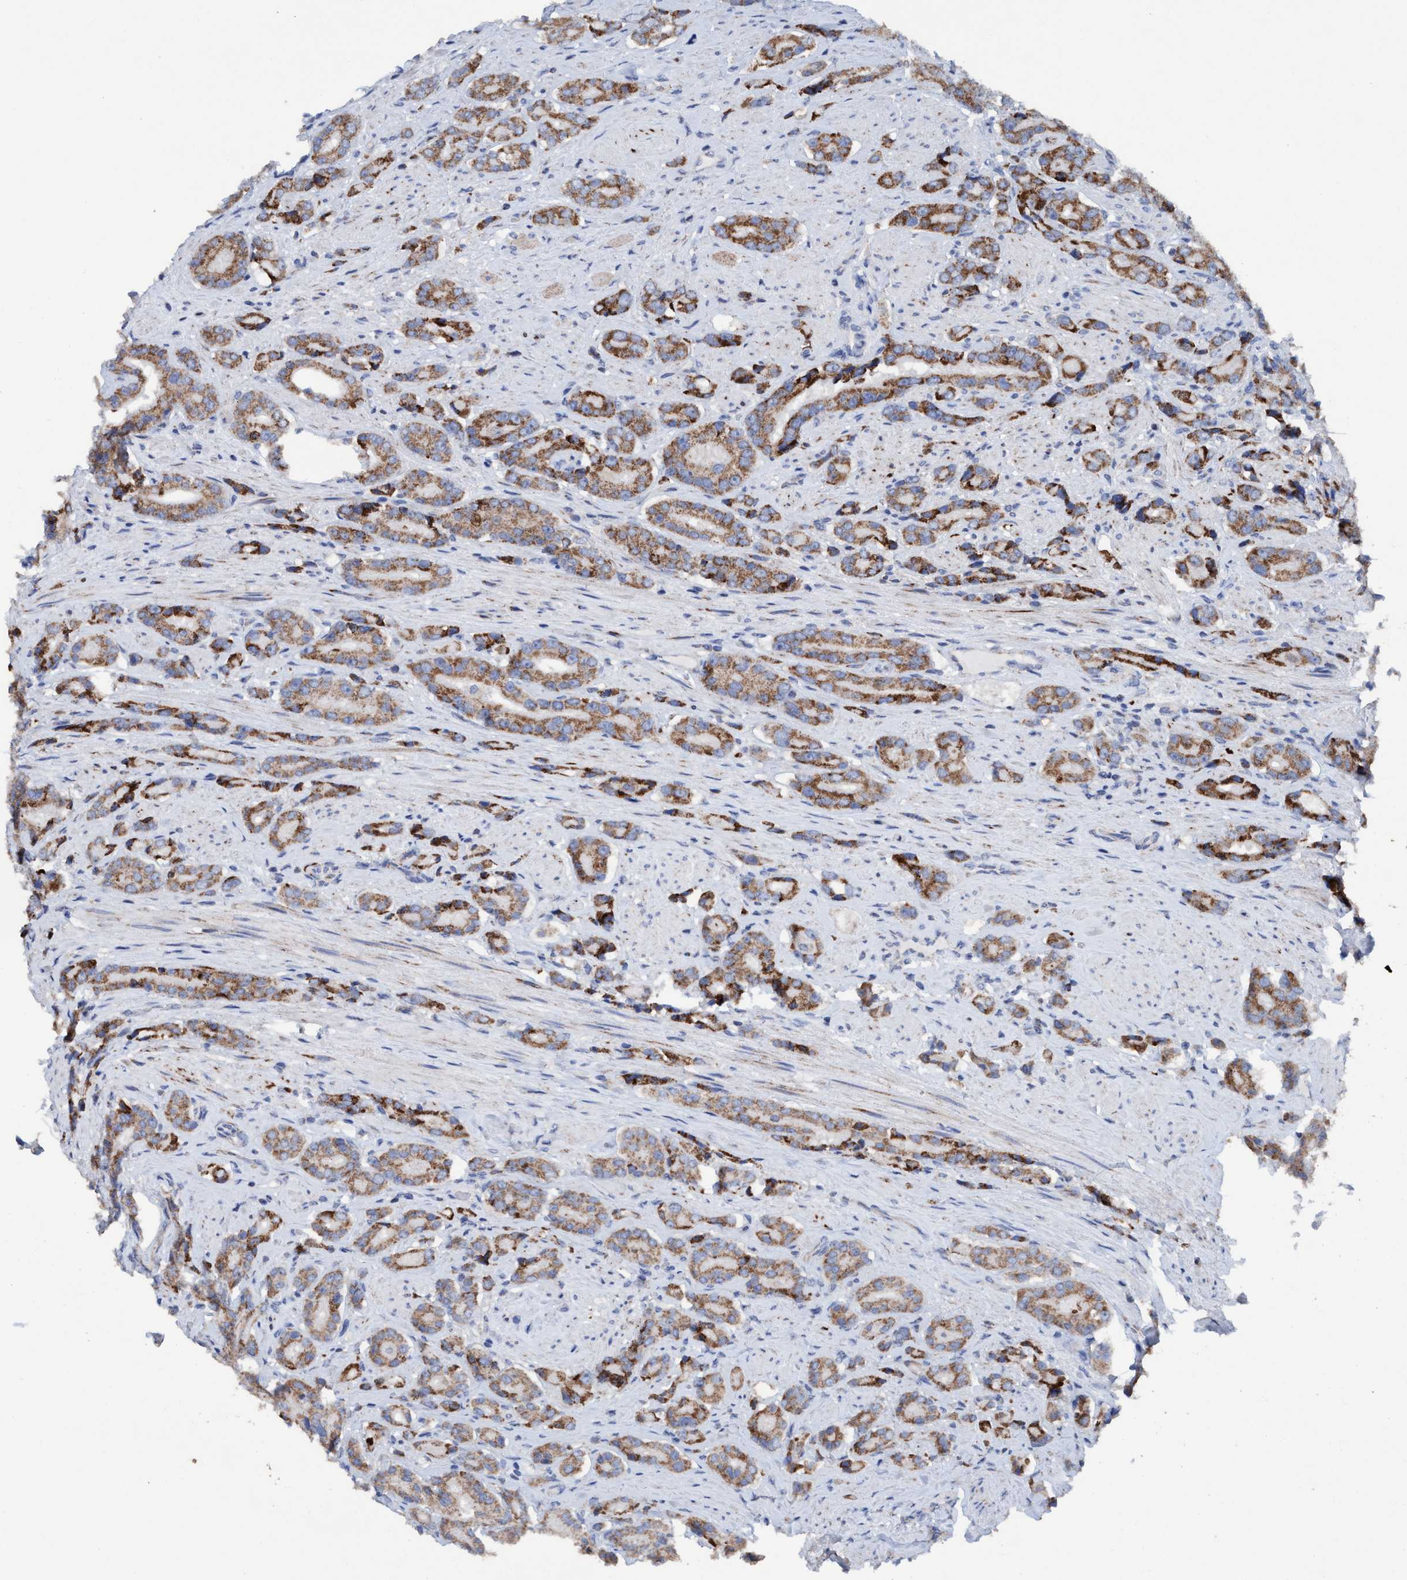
{"staining": {"intensity": "moderate", "quantity": ">75%", "location": "cytoplasmic/membranous"}, "tissue": "prostate cancer", "cell_type": "Tumor cells", "image_type": "cancer", "snomed": [{"axis": "morphology", "description": "Adenocarcinoma, High grade"}, {"axis": "topography", "description": "Prostate"}], "caption": "The immunohistochemical stain shows moderate cytoplasmic/membranous staining in tumor cells of prostate cancer tissue.", "gene": "RSAD1", "patient": {"sex": "male", "age": 71}}